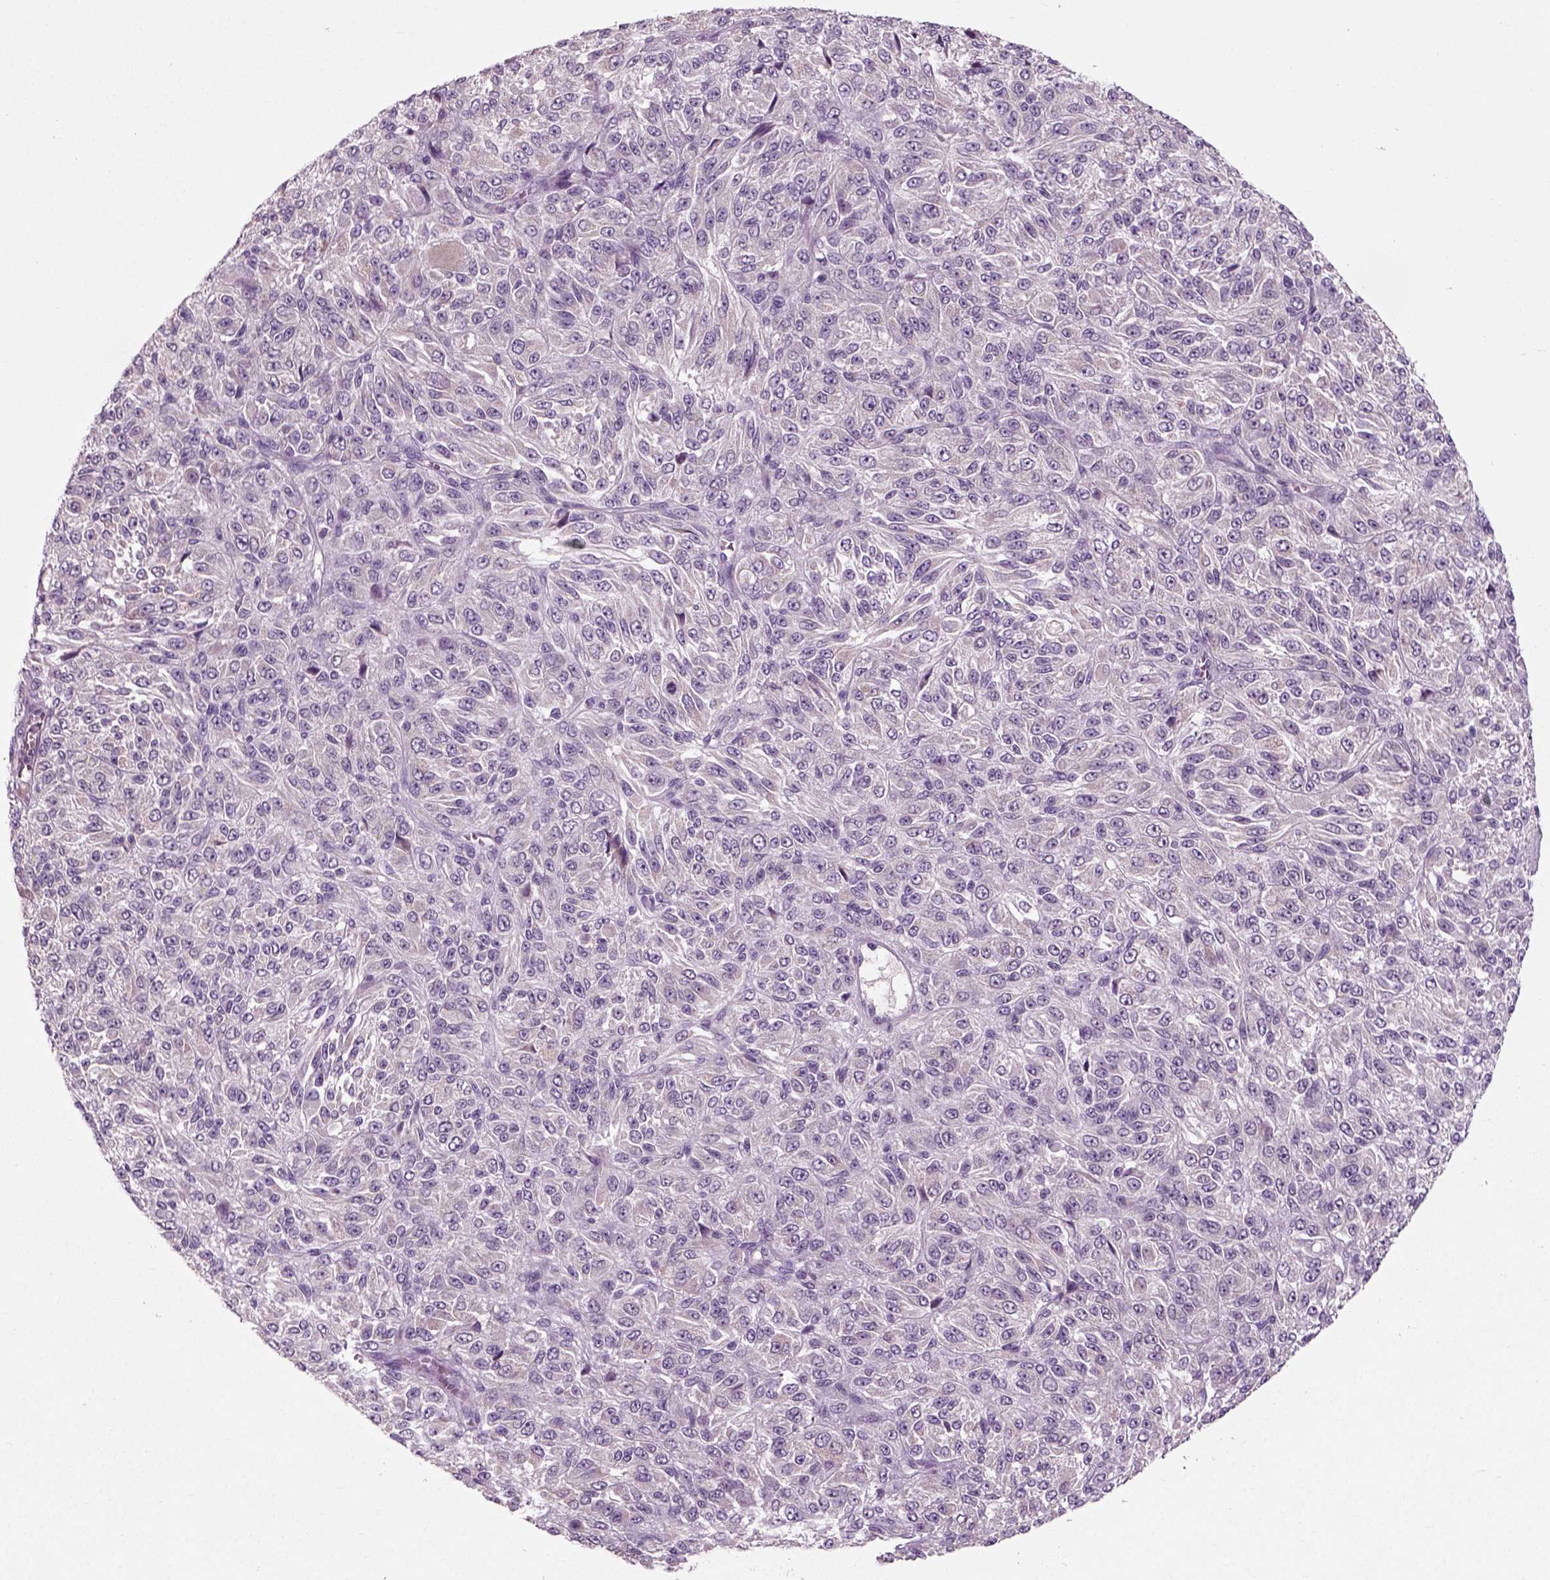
{"staining": {"intensity": "negative", "quantity": "none", "location": "none"}, "tissue": "melanoma", "cell_type": "Tumor cells", "image_type": "cancer", "snomed": [{"axis": "morphology", "description": "Malignant melanoma, Metastatic site"}, {"axis": "topography", "description": "Brain"}], "caption": "This is an immunohistochemistry (IHC) image of malignant melanoma (metastatic site). There is no staining in tumor cells.", "gene": "RND2", "patient": {"sex": "female", "age": 56}}